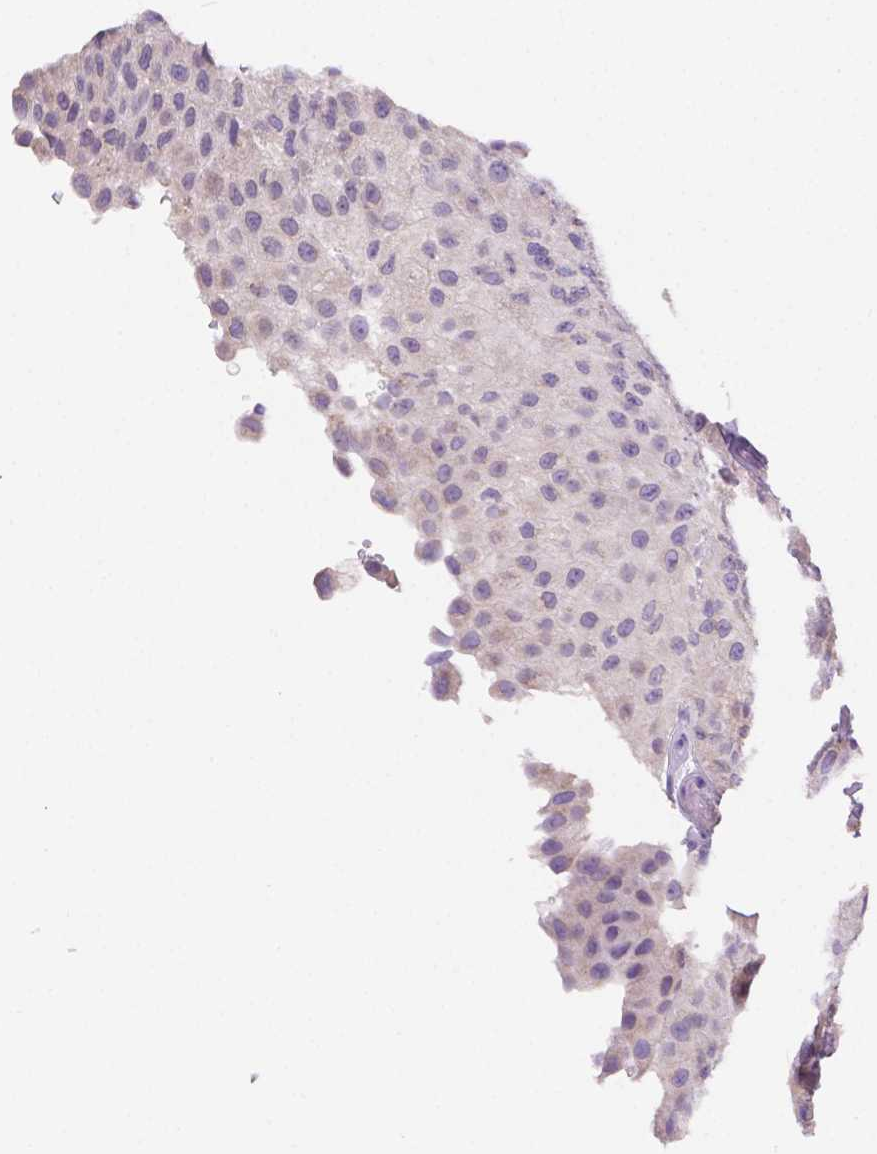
{"staining": {"intensity": "negative", "quantity": "none", "location": "none"}, "tissue": "urothelial cancer", "cell_type": "Tumor cells", "image_type": "cancer", "snomed": [{"axis": "morphology", "description": "Urothelial carcinoma, NOS"}, {"axis": "topography", "description": "Urinary bladder"}], "caption": "This is a micrograph of IHC staining of urothelial cancer, which shows no positivity in tumor cells.", "gene": "NXPE2", "patient": {"sex": "male", "age": 87}}